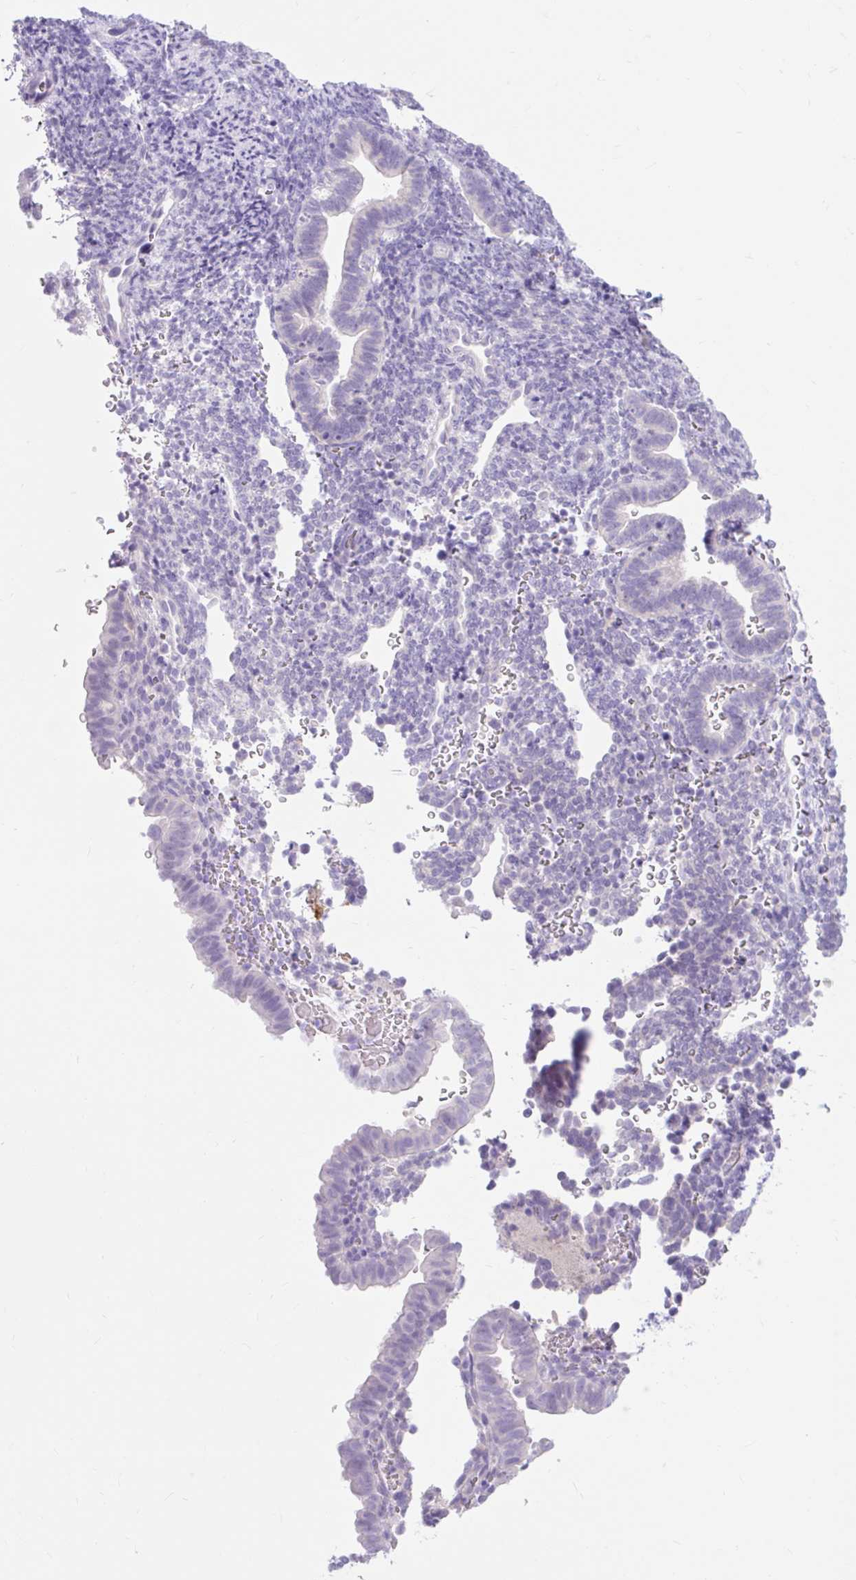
{"staining": {"intensity": "negative", "quantity": "none", "location": "none"}, "tissue": "endometrium", "cell_type": "Cells in endometrial stroma", "image_type": "normal", "snomed": [{"axis": "morphology", "description": "Normal tissue, NOS"}, {"axis": "topography", "description": "Endometrium"}], "caption": "A high-resolution micrograph shows IHC staining of normal endometrium, which shows no significant positivity in cells in endometrial stroma.", "gene": "SLC28A1", "patient": {"sex": "female", "age": 34}}